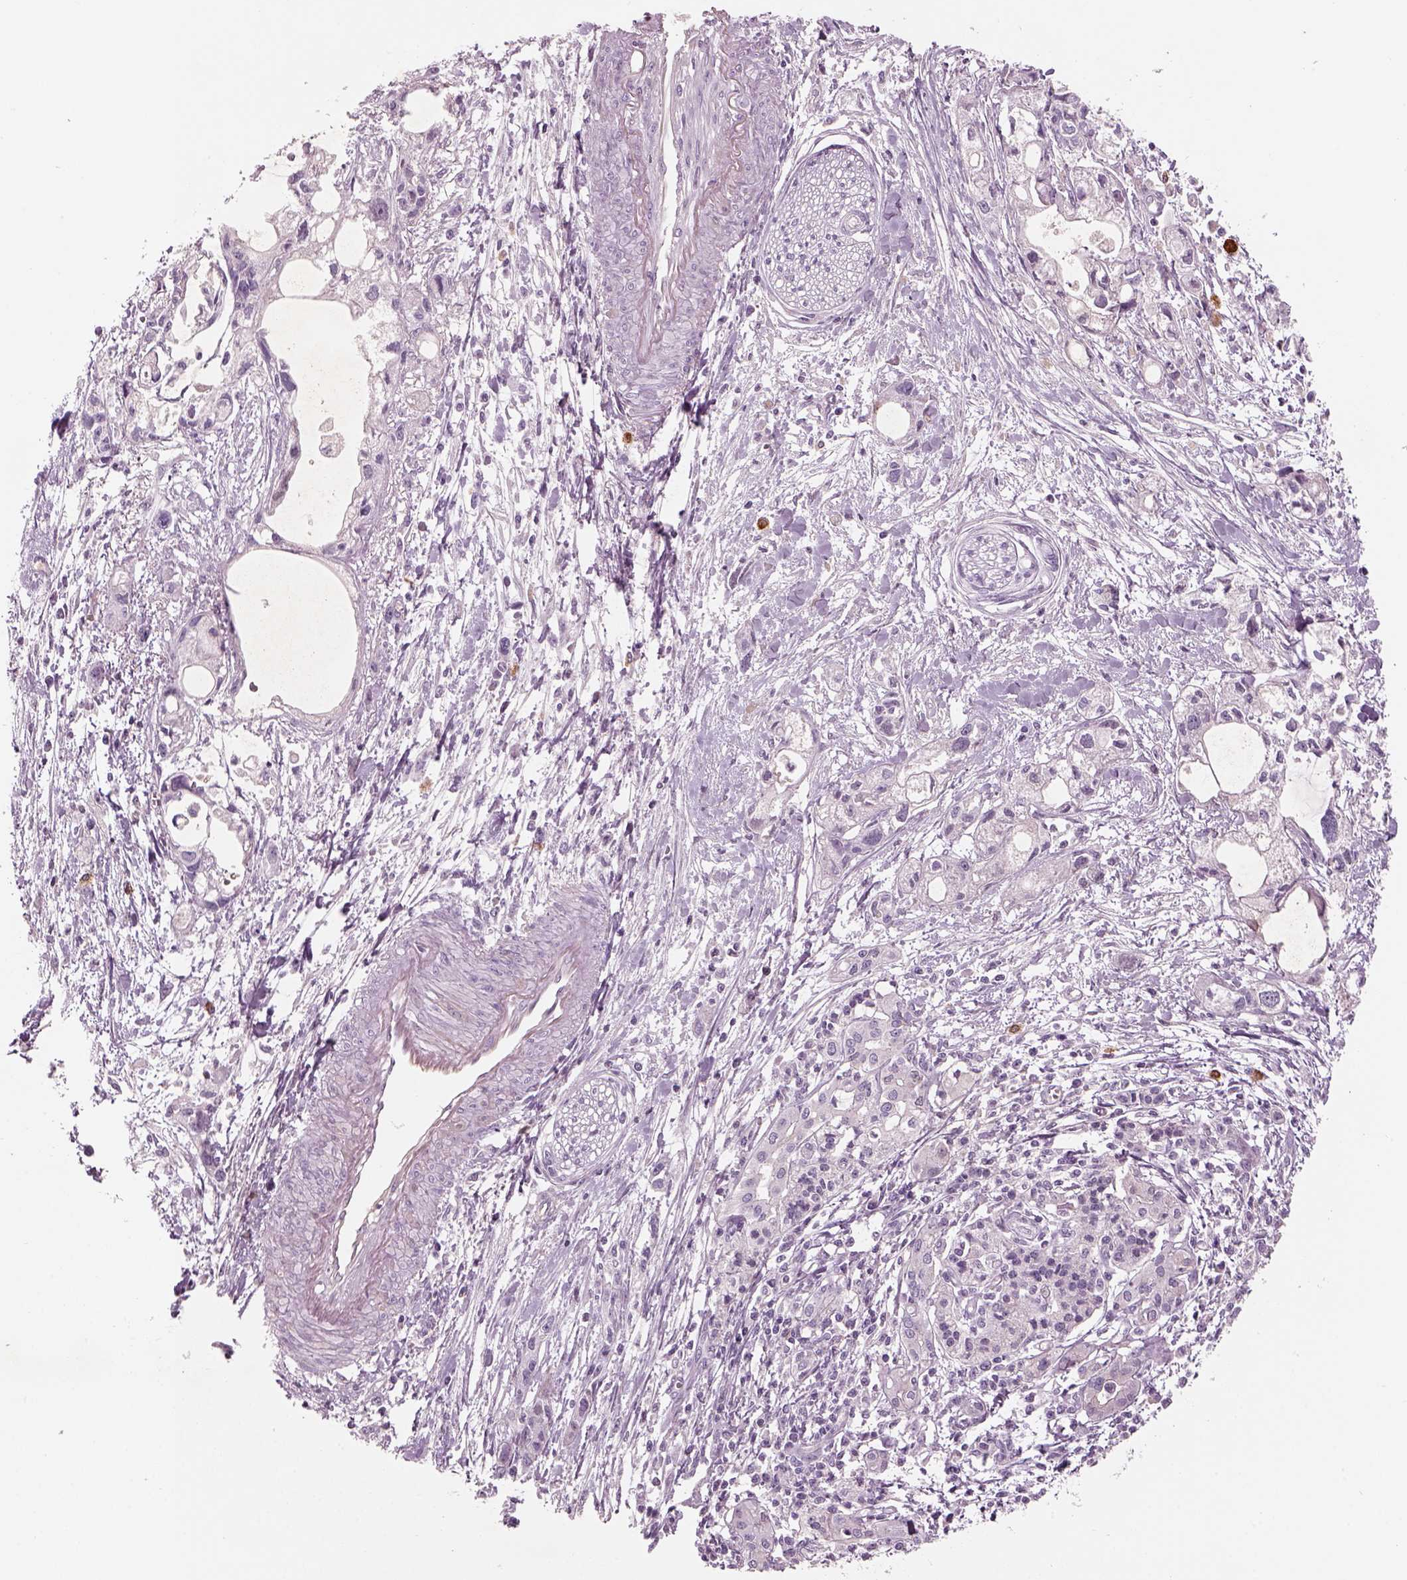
{"staining": {"intensity": "negative", "quantity": "none", "location": "none"}, "tissue": "pancreatic cancer", "cell_type": "Tumor cells", "image_type": "cancer", "snomed": [{"axis": "morphology", "description": "Adenocarcinoma, NOS"}, {"axis": "topography", "description": "Pancreas"}], "caption": "IHC micrograph of neoplastic tissue: human pancreatic adenocarcinoma stained with DAB (3,3'-diaminobenzidine) shows no significant protein expression in tumor cells.", "gene": "PABPC1L2B", "patient": {"sex": "female", "age": 61}}